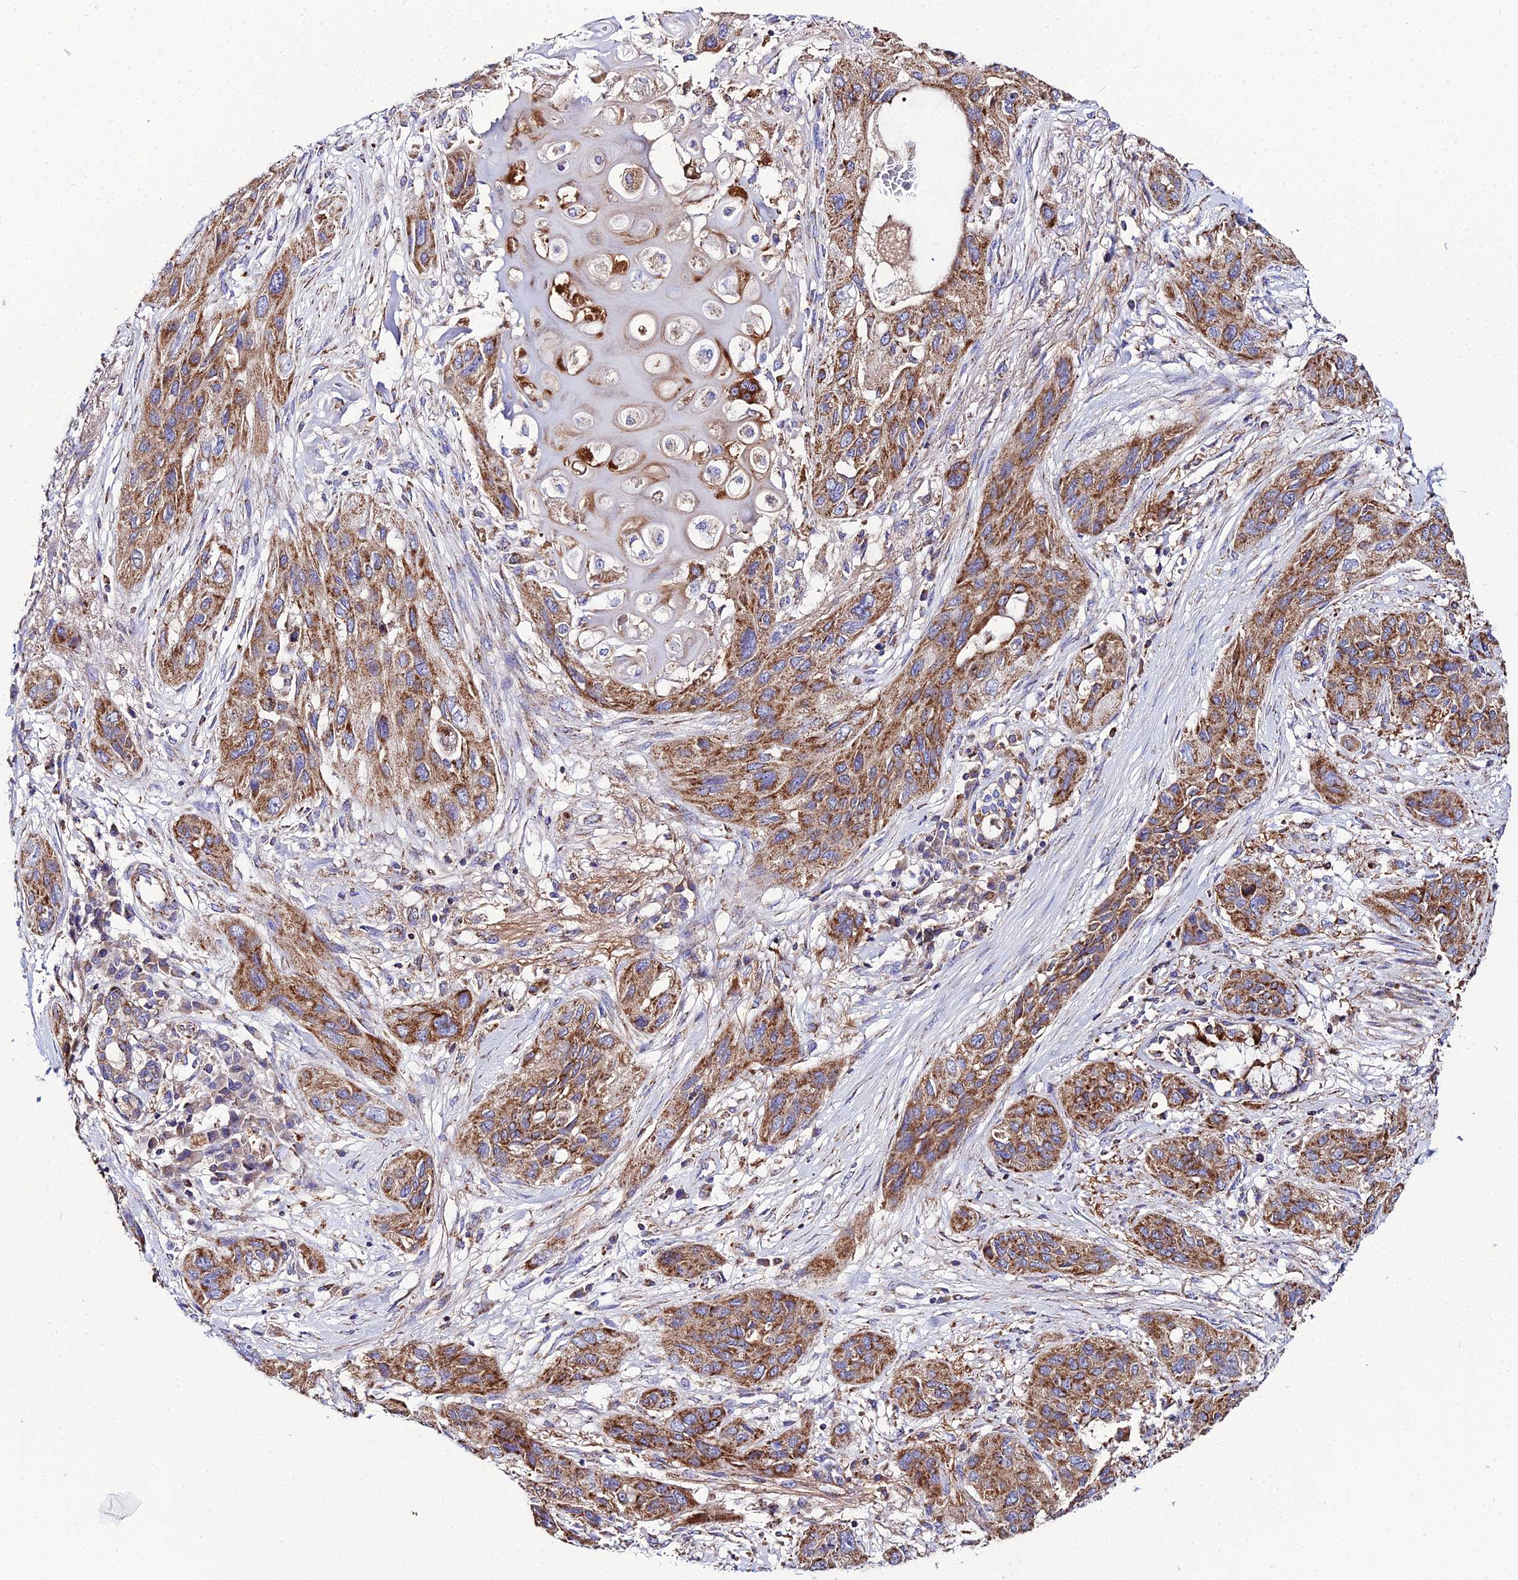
{"staining": {"intensity": "moderate", "quantity": ">75%", "location": "cytoplasmic/membranous"}, "tissue": "lung cancer", "cell_type": "Tumor cells", "image_type": "cancer", "snomed": [{"axis": "morphology", "description": "Squamous cell carcinoma, NOS"}, {"axis": "topography", "description": "Lung"}], "caption": "Immunohistochemistry histopathology image of human lung cancer (squamous cell carcinoma) stained for a protein (brown), which reveals medium levels of moderate cytoplasmic/membranous staining in about >75% of tumor cells.", "gene": "NIPSNAP3A", "patient": {"sex": "female", "age": 70}}